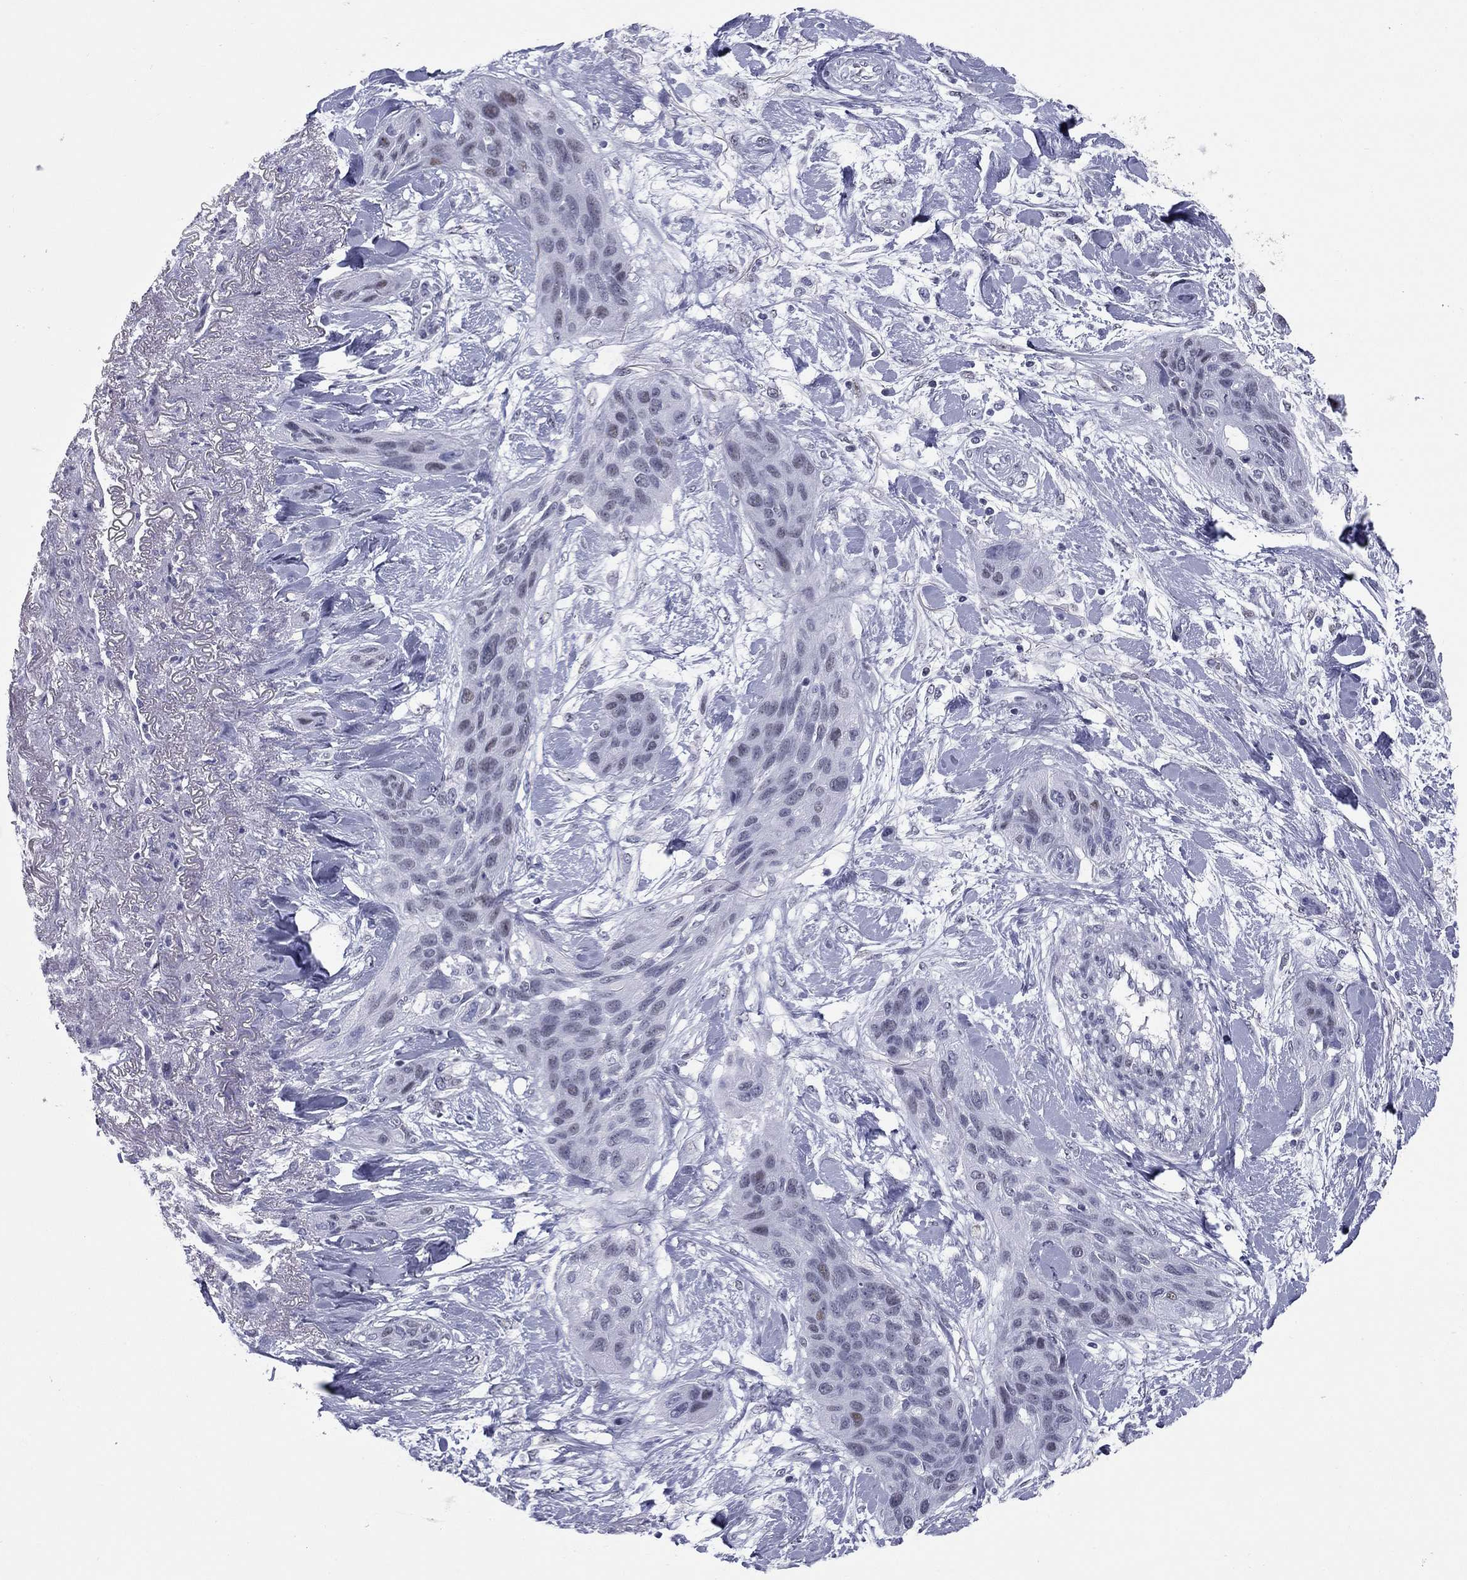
{"staining": {"intensity": "negative", "quantity": "none", "location": "none"}, "tissue": "lung cancer", "cell_type": "Tumor cells", "image_type": "cancer", "snomed": [{"axis": "morphology", "description": "Squamous cell carcinoma, NOS"}, {"axis": "topography", "description": "Lung"}], "caption": "Tumor cells show no significant protein expression in lung cancer (squamous cell carcinoma). (Brightfield microscopy of DAB immunohistochemistry (IHC) at high magnification).", "gene": "ASF1B", "patient": {"sex": "female", "age": 70}}